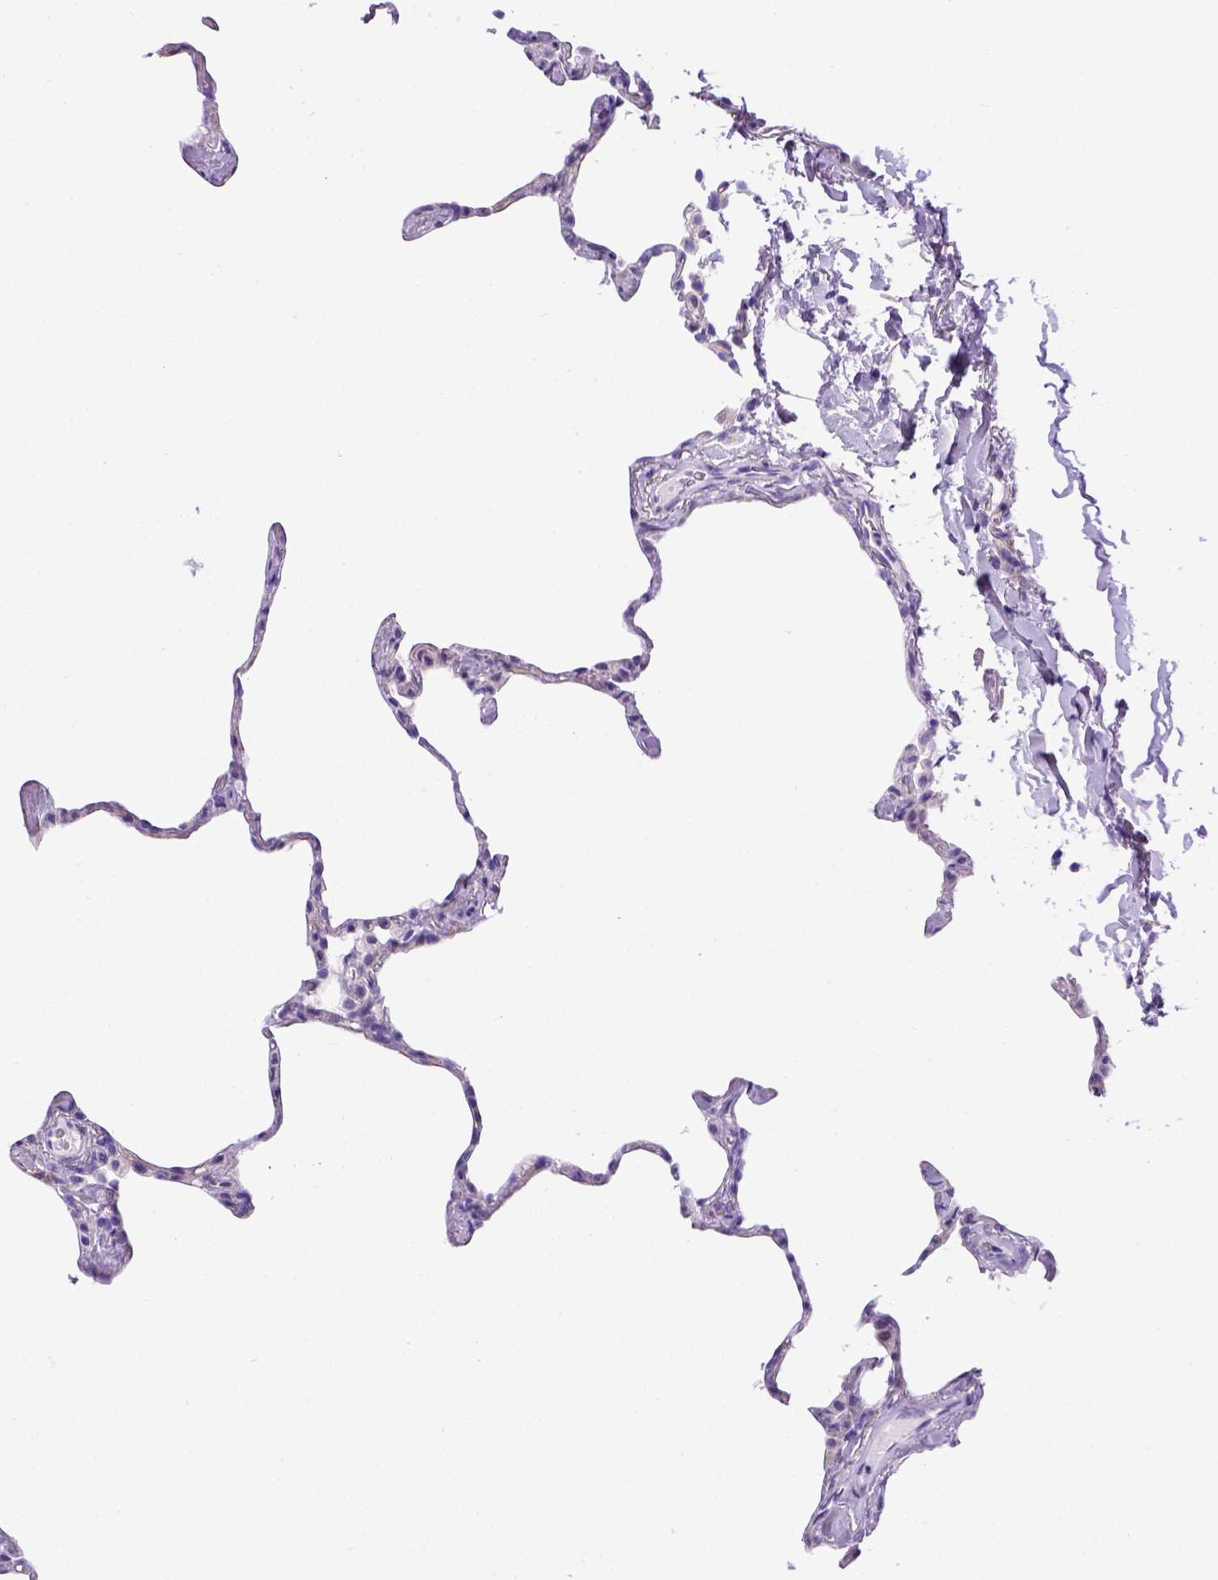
{"staining": {"intensity": "negative", "quantity": "none", "location": "none"}, "tissue": "lung", "cell_type": "Alveolar cells", "image_type": "normal", "snomed": [{"axis": "morphology", "description": "Normal tissue, NOS"}, {"axis": "topography", "description": "Lung"}], "caption": "Human lung stained for a protein using immunohistochemistry exhibits no positivity in alveolar cells.", "gene": "ADAM12", "patient": {"sex": "male", "age": 65}}